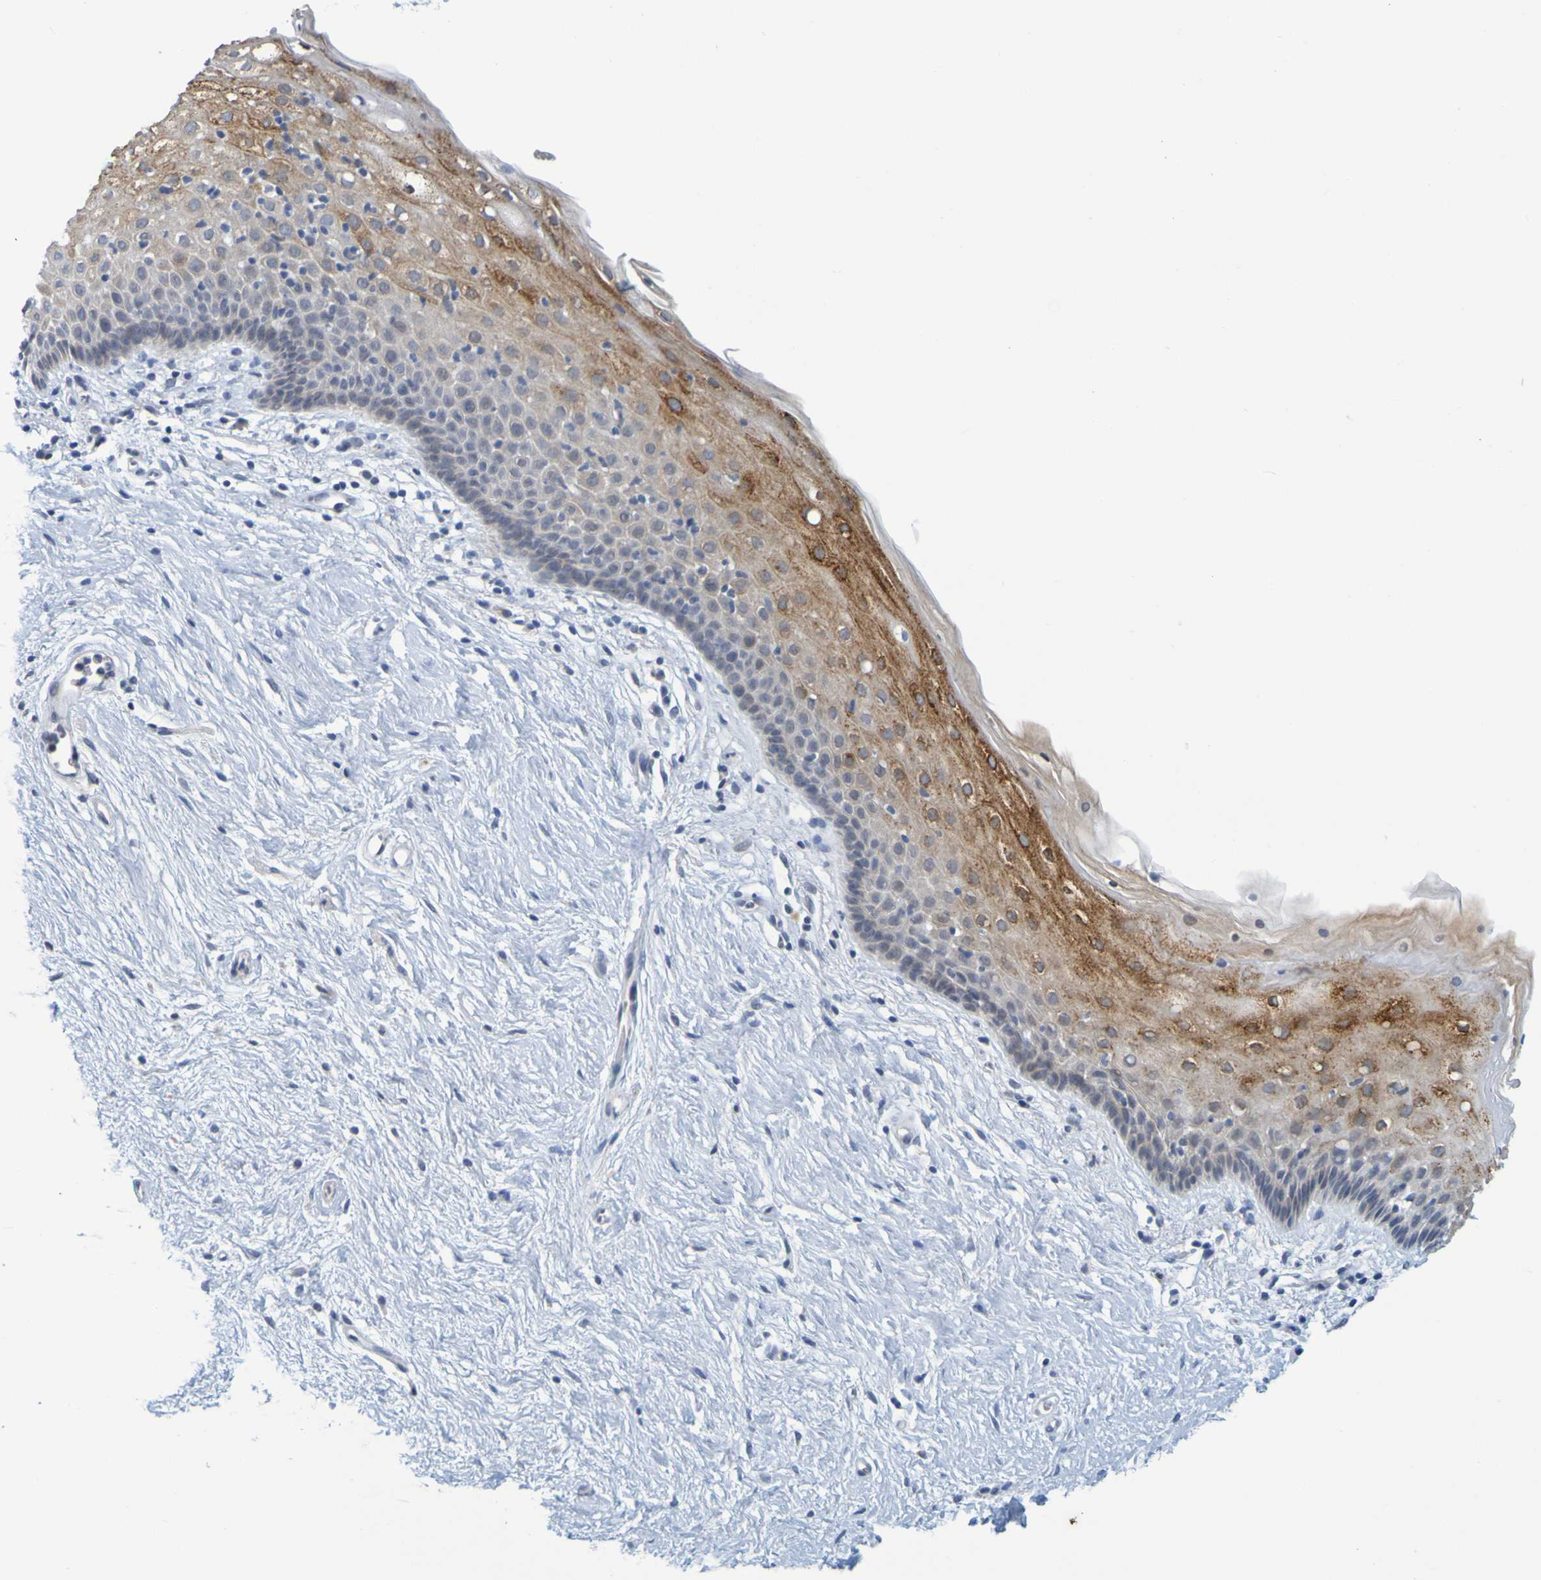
{"staining": {"intensity": "moderate", "quantity": "25%-75%", "location": "cytoplasmic/membranous"}, "tissue": "vagina", "cell_type": "Squamous epithelial cells", "image_type": "normal", "snomed": [{"axis": "morphology", "description": "Normal tissue, NOS"}, {"axis": "topography", "description": "Vagina"}], "caption": "Protein expression analysis of normal vagina demonstrates moderate cytoplasmic/membranous expression in about 25%-75% of squamous epithelial cells. Using DAB (brown) and hematoxylin (blue) stains, captured at high magnification using brightfield microscopy.", "gene": "ENDOU", "patient": {"sex": "female", "age": 44}}